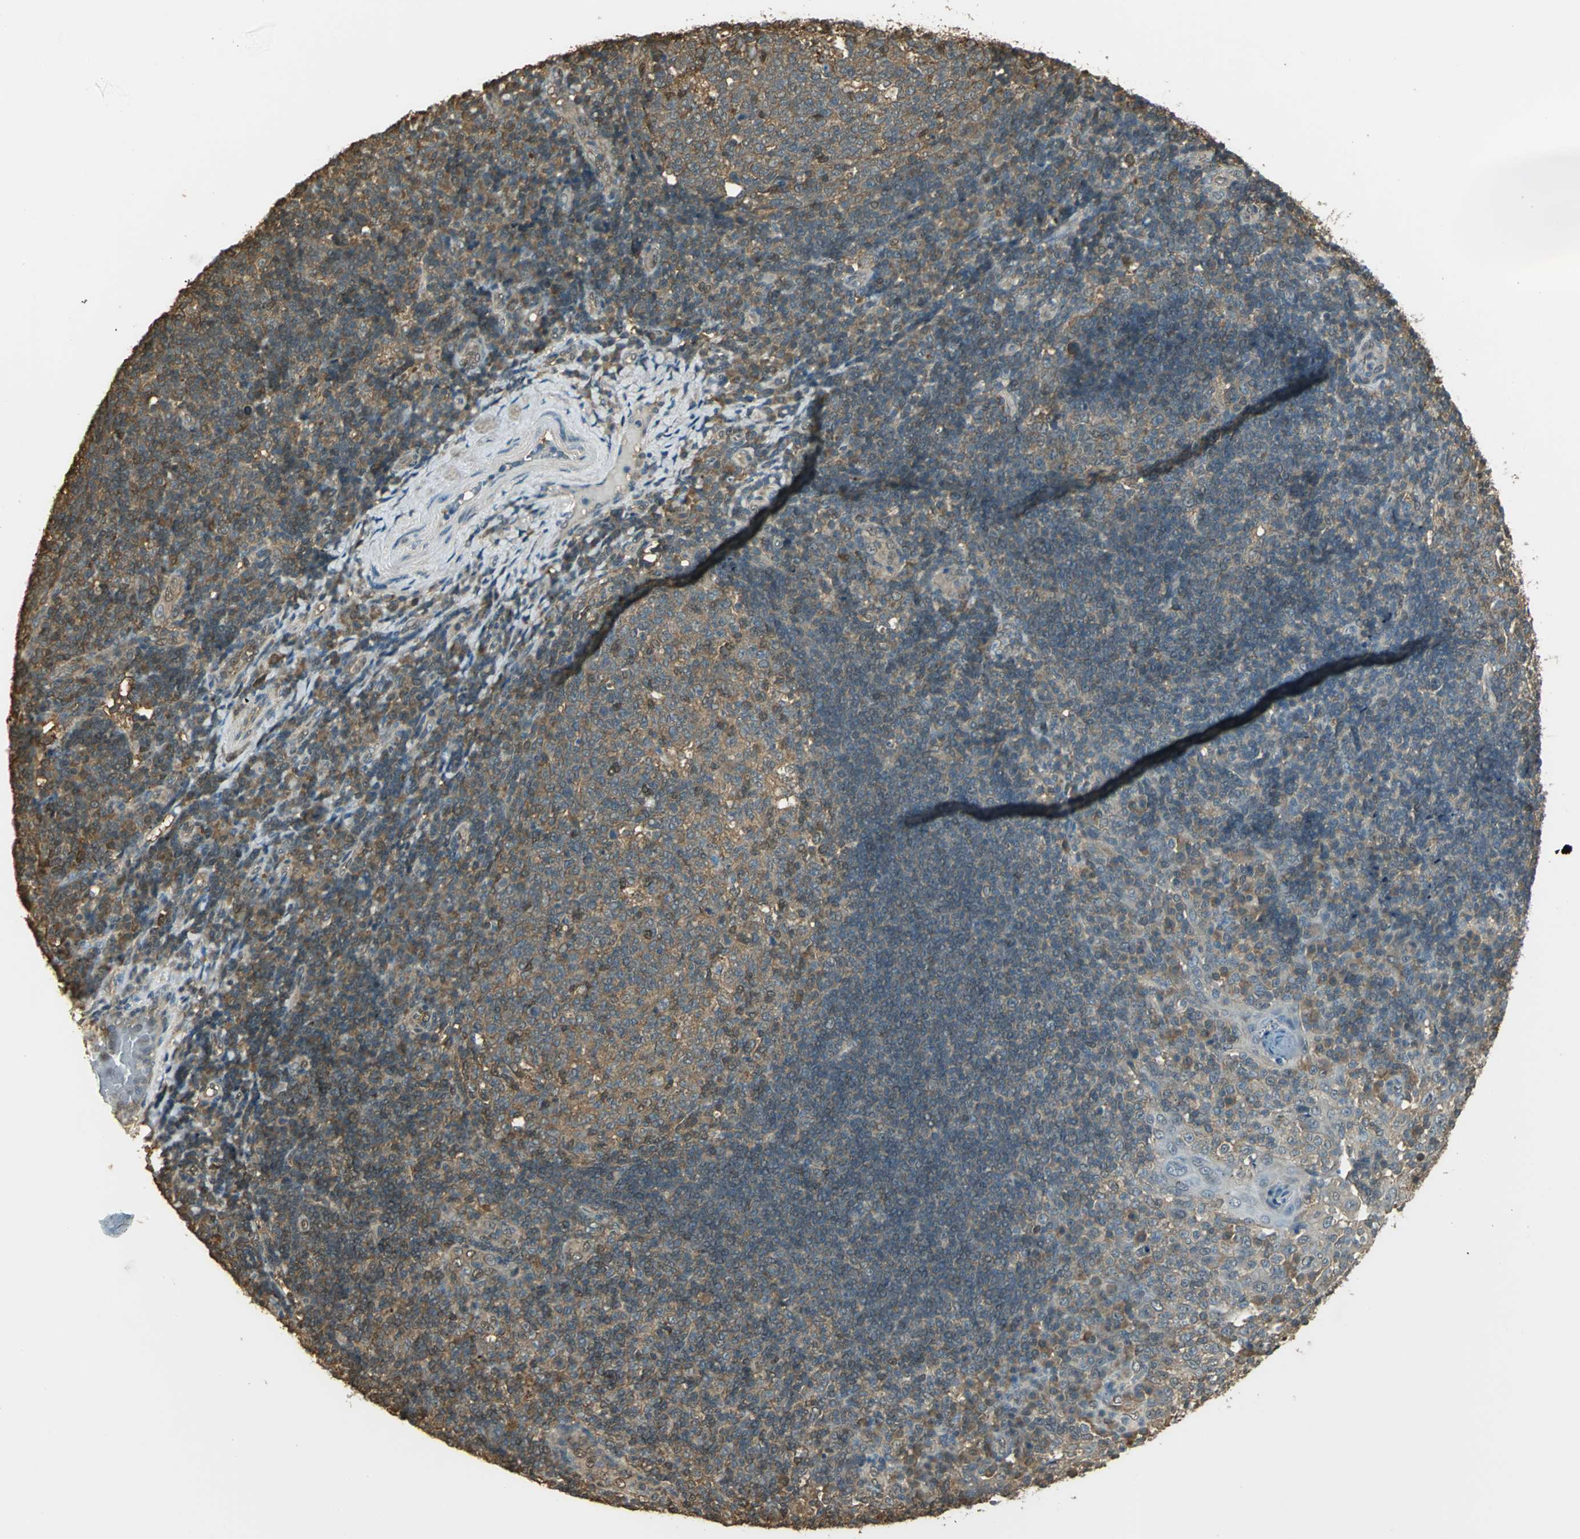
{"staining": {"intensity": "moderate", "quantity": ">75%", "location": "cytoplasmic/membranous"}, "tissue": "tonsil", "cell_type": "Germinal center cells", "image_type": "normal", "snomed": [{"axis": "morphology", "description": "Normal tissue, NOS"}, {"axis": "topography", "description": "Tonsil"}], "caption": "Germinal center cells display medium levels of moderate cytoplasmic/membranous staining in approximately >75% of cells in normal human tonsil. The staining was performed using DAB to visualize the protein expression in brown, while the nuclei were stained in blue with hematoxylin (Magnification: 20x).", "gene": "PARK7", "patient": {"sex": "female", "age": 40}}